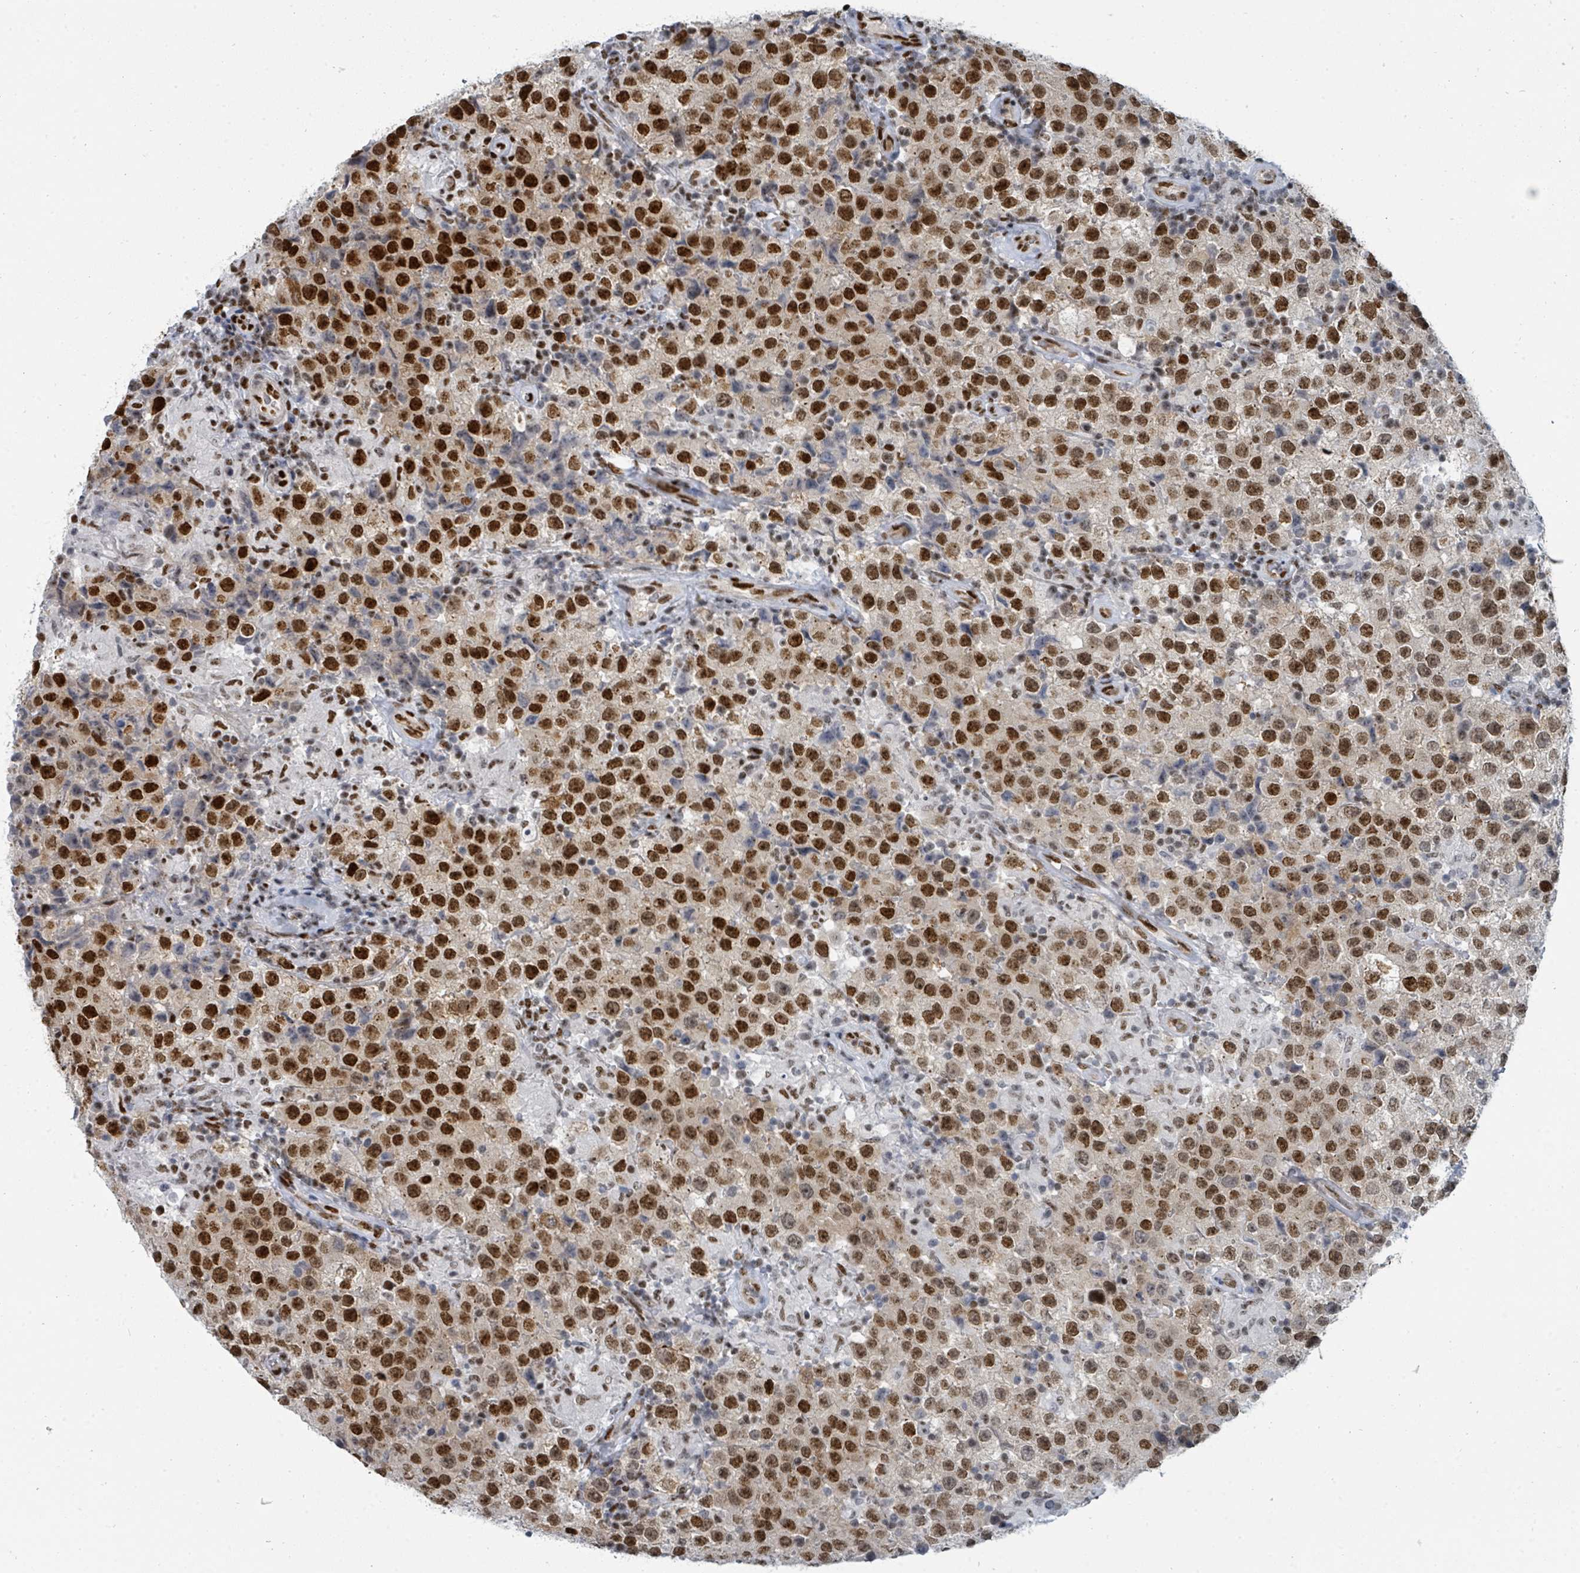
{"staining": {"intensity": "strong", "quantity": ">75%", "location": "nuclear"}, "tissue": "testis cancer", "cell_type": "Tumor cells", "image_type": "cancer", "snomed": [{"axis": "morphology", "description": "Seminoma, NOS"}, {"axis": "morphology", "description": "Carcinoma, Embryonal, NOS"}, {"axis": "topography", "description": "Testis"}], "caption": "A photomicrograph of testis cancer stained for a protein shows strong nuclear brown staining in tumor cells.", "gene": "SUMO4", "patient": {"sex": "male", "age": 41}}